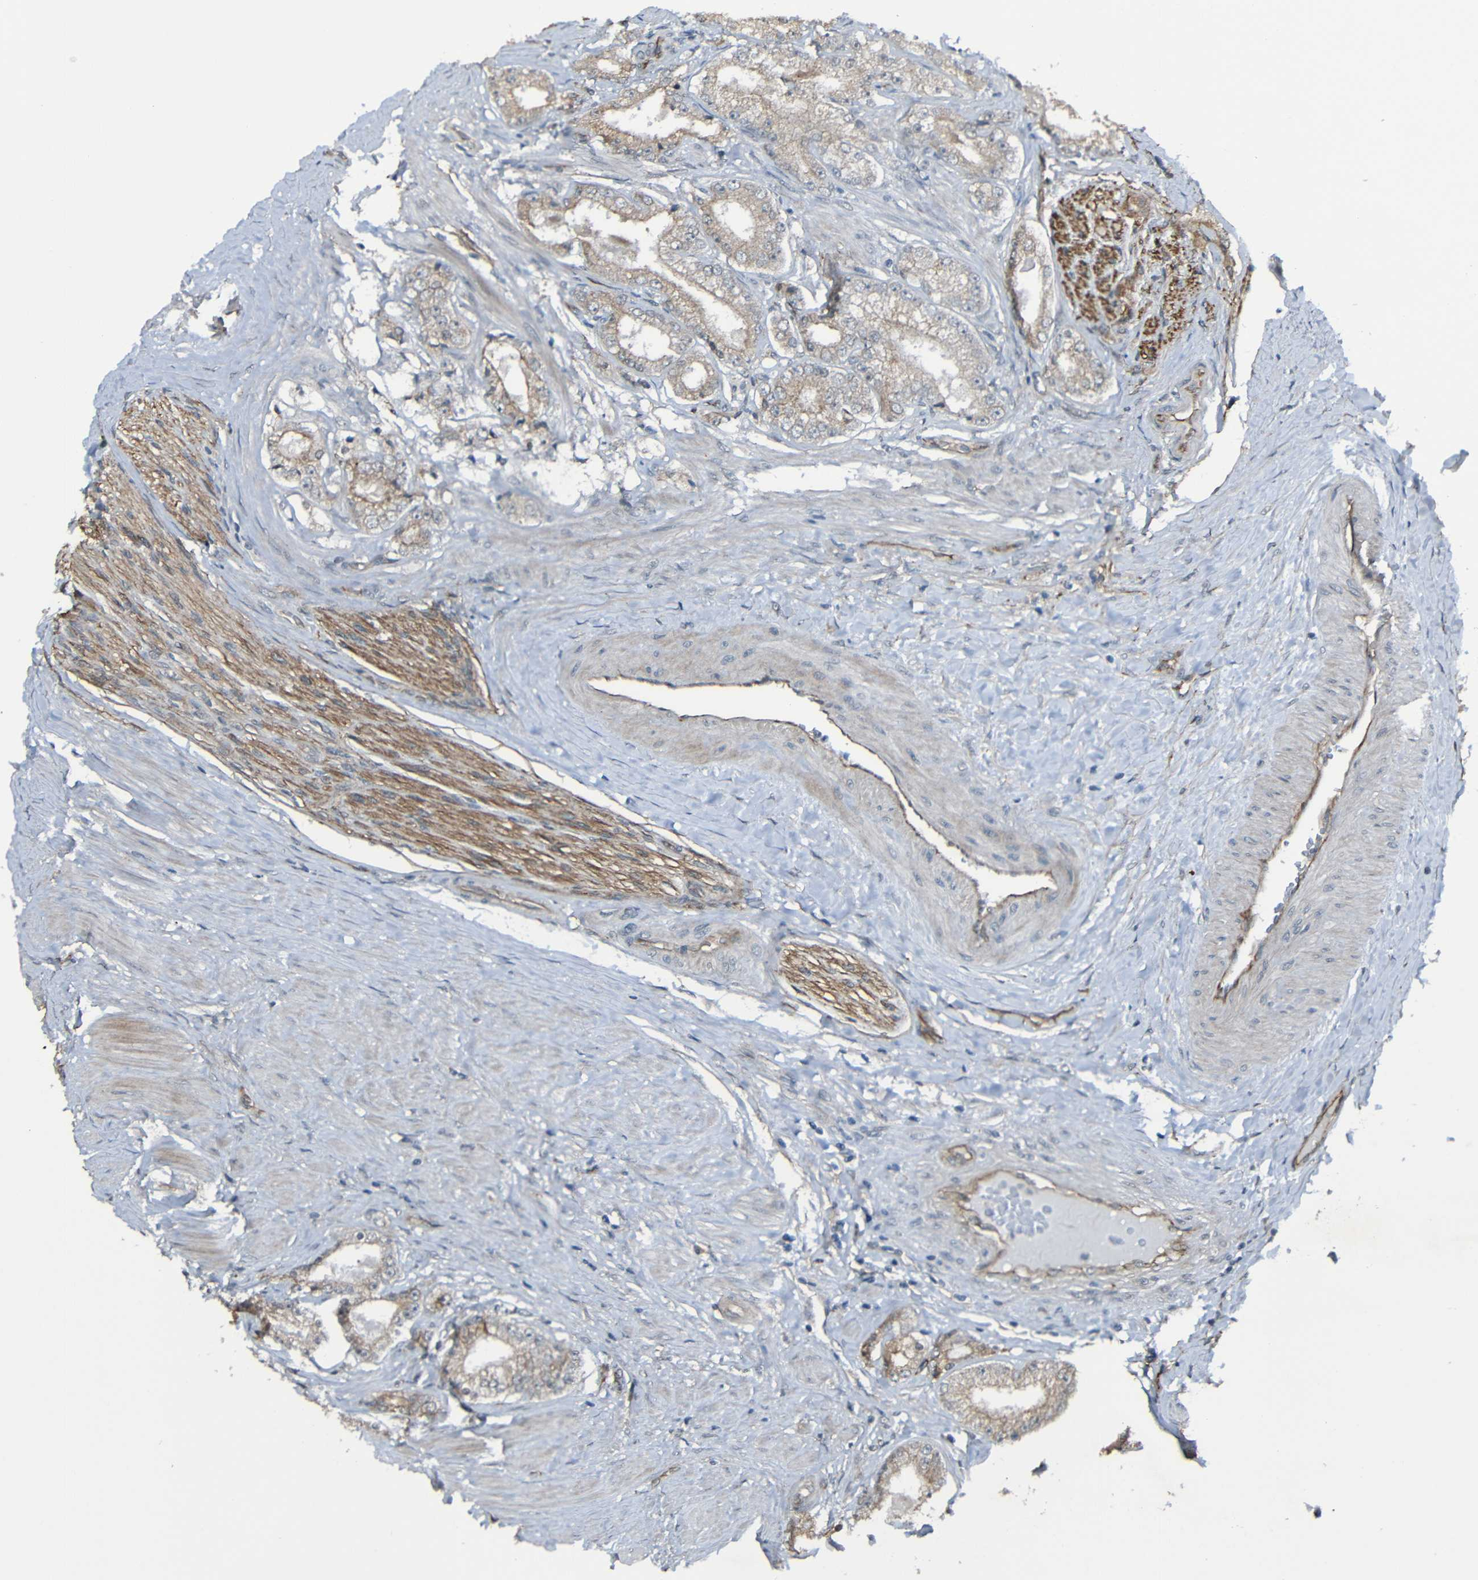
{"staining": {"intensity": "weak", "quantity": "25%-75%", "location": "cytoplasmic/membranous"}, "tissue": "prostate cancer", "cell_type": "Tumor cells", "image_type": "cancer", "snomed": [{"axis": "morphology", "description": "Adenocarcinoma, Low grade"}, {"axis": "topography", "description": "Prostate"}], "caption": "Prostate cancer (adenocarcinoma (low-grade)) was stained to show a protein in brown. There is low levels of weak cytoplasmic/membranous staining in about 25%-75% of tumor cells. The protein of interest is shown in brown color, while the nuclei are stained blue.", "gene": "LGR5", "patient": {"sex": "male", "age": 63}}